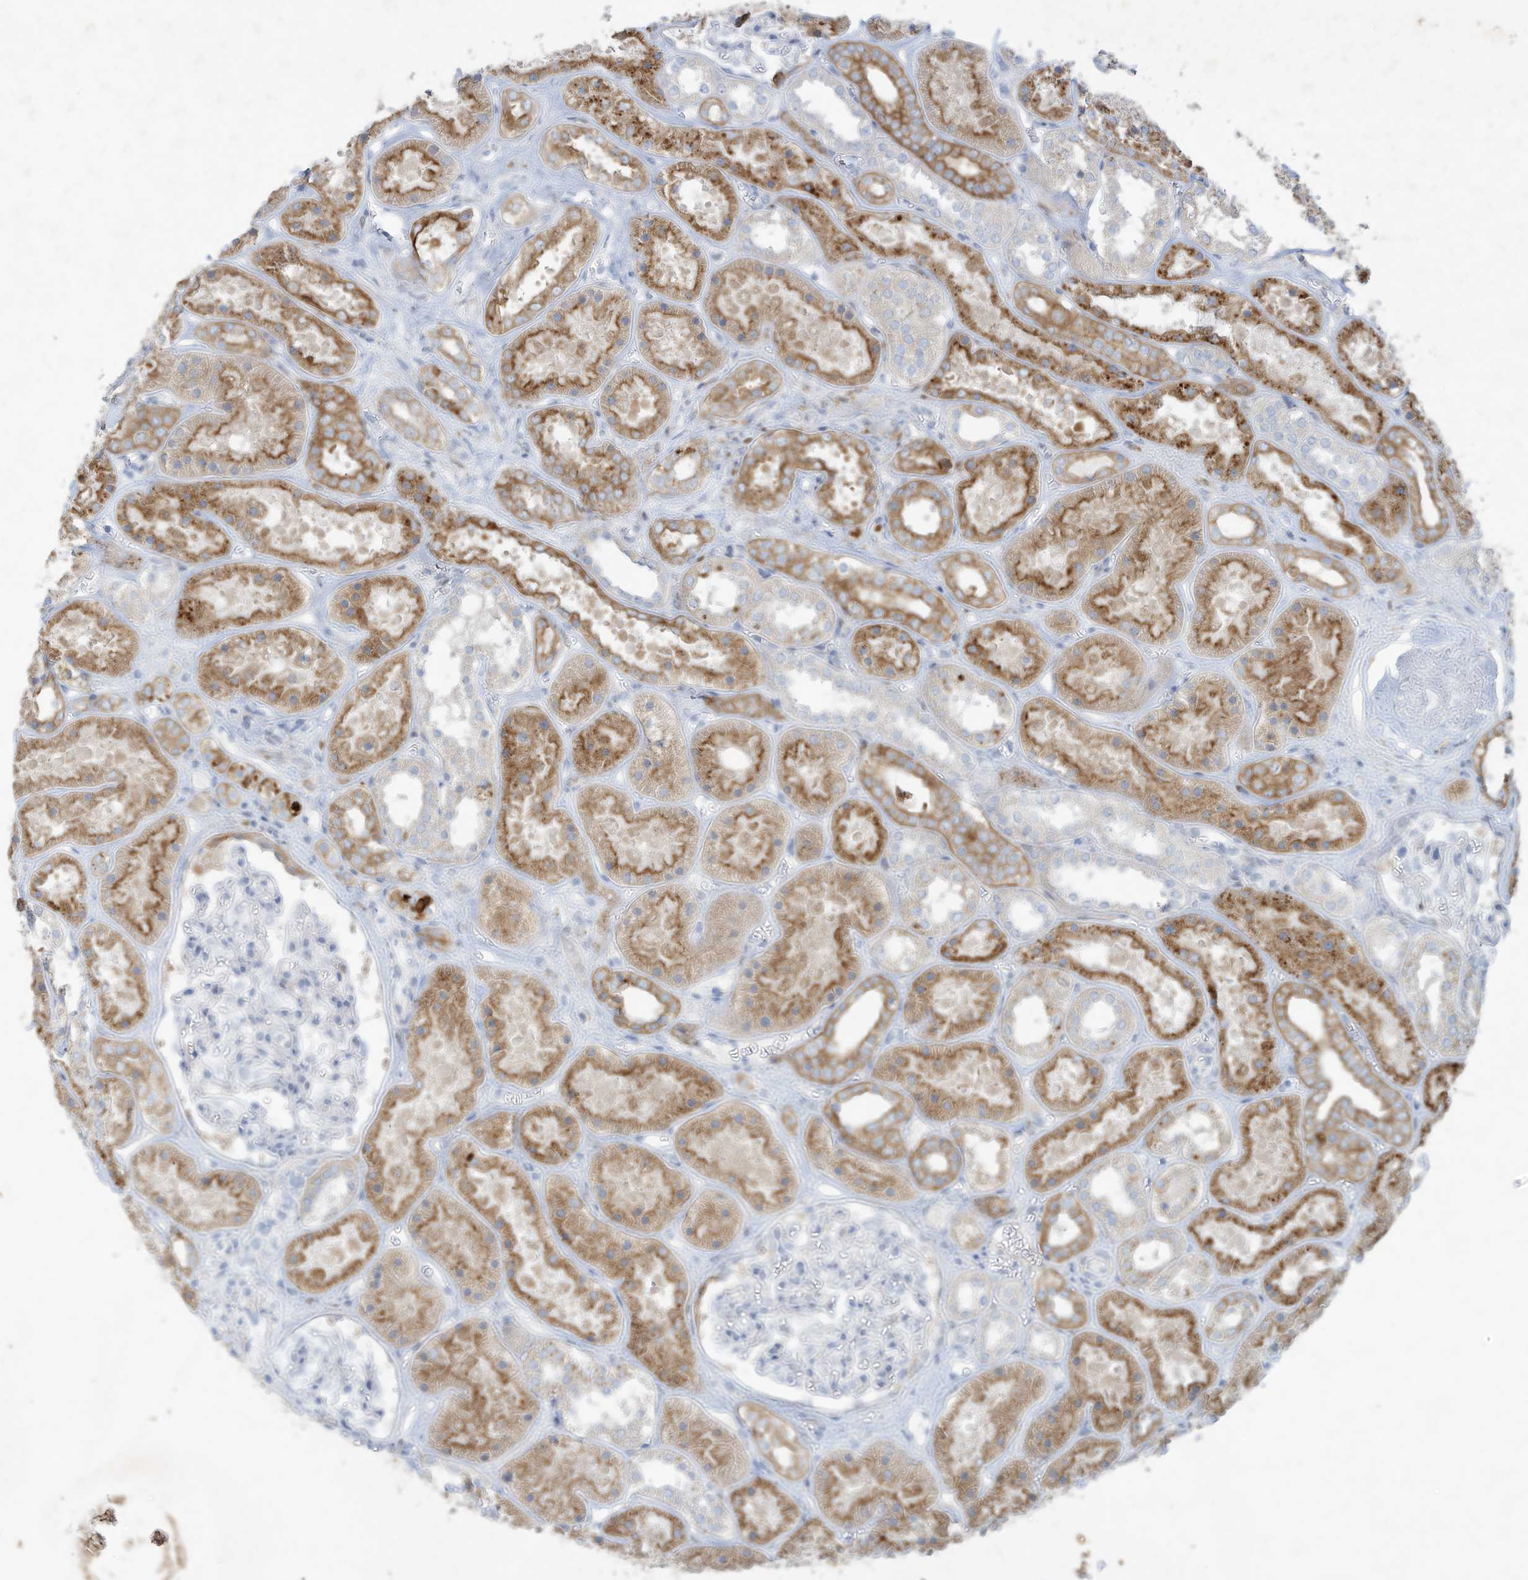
{"staining": {"intensity": "negative", "quantity": "none", "location": "none"}, "tissue": "kidney", "cell_type": "Cells in glomeruli", "image_type": "normal", "snomed": [{"axis": "morphology", "description": "Normal tissue, NOS"}, {"axis": "topography", "description": "Kidney"}], "caption": "Protein analysis of unremarkable kidney demonstrates no significant positivity in cells in glomeruli.", "gene": "TUBE1", "patient": {"sex": "female", "age": 41}}